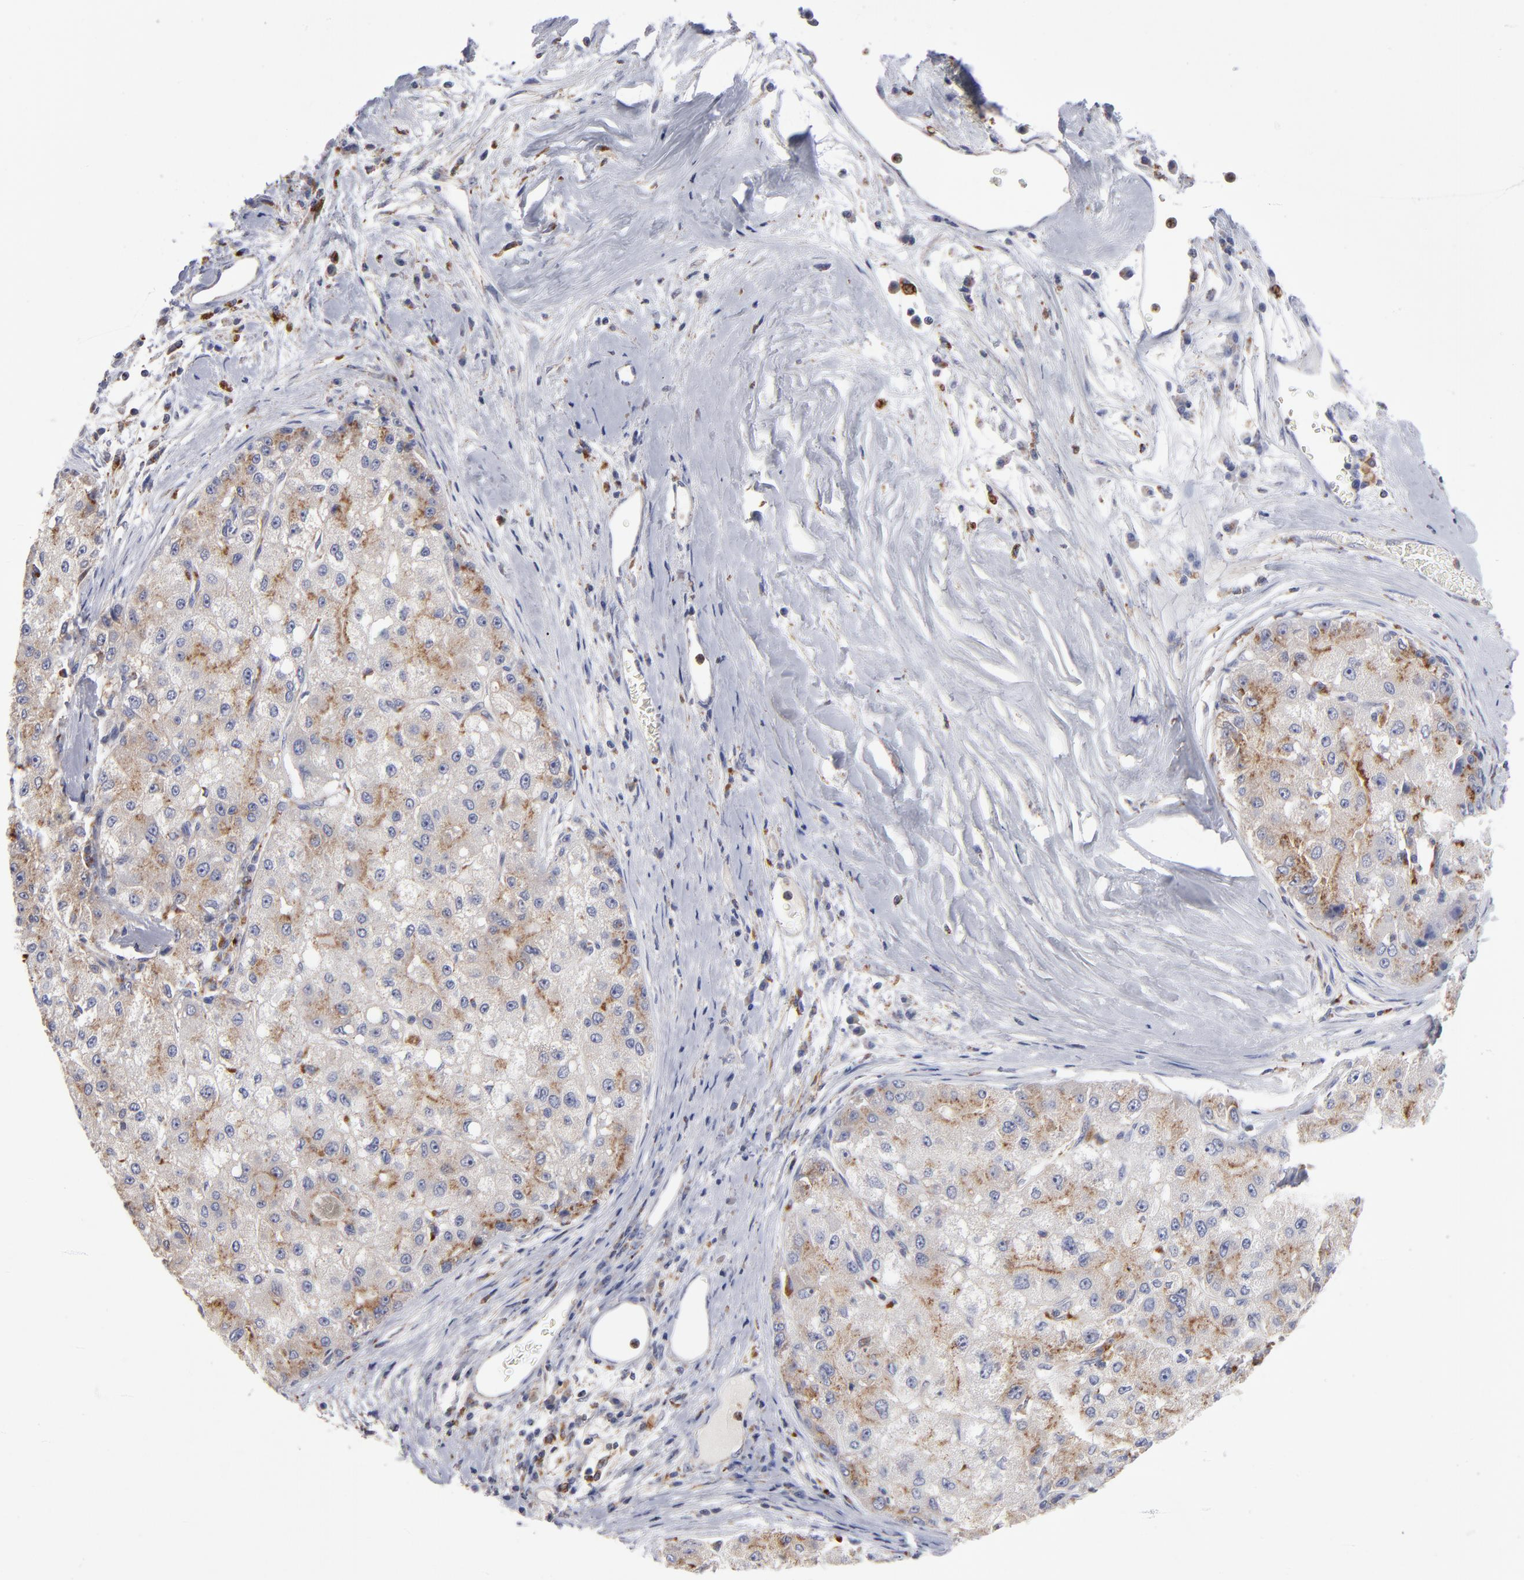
{"staining": {"intensity": "moderate", "quantity": "25%-75%", "location": "cytoplasmic/membranous"}, "tissue": "liver cancer", "cell_type": "Tumor cells", "image_type": "cancer", "snomed": [{"axis": "morphology", "description": "Carcinoma, Hepatocellular, NOS"}, {"axis": "topography", "description": "Liver"}], "caption": "Immunohistochemistry (IHC) of liver cancer (hepatocellular carcinoma) displays medium levels of moderate cytoplasmic/membranous expression in about 25%-75% of tumor cells.", "gene": "RRAGB", "patient": {"sex": "male", "age": 80}}